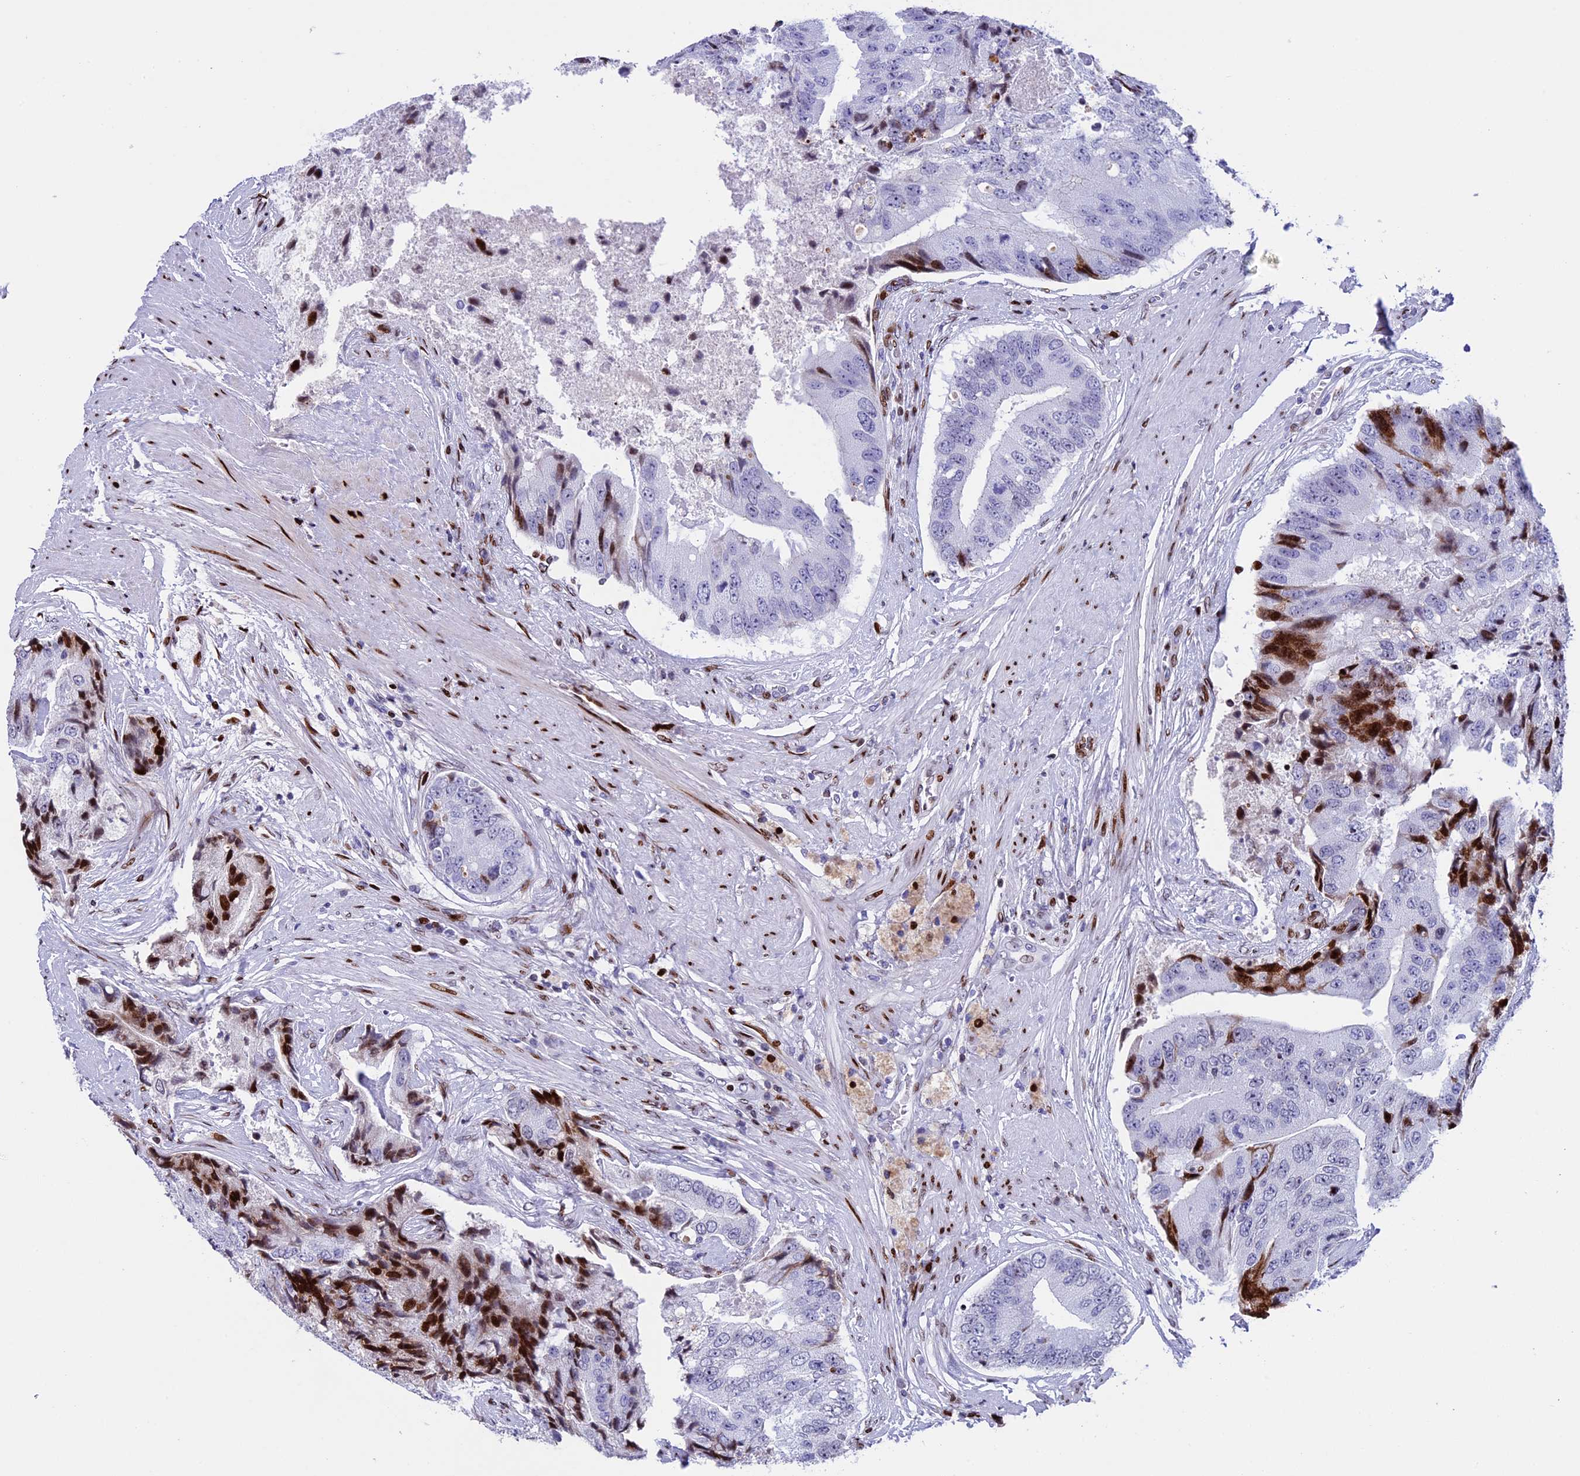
{"staining": {"intensity": "strong", "quantity": "<25%", "location": "cytoplasmic/membranous,nuclear"}, "tissue": "prostate cancer", "cell_type": "Tumor cells", "image_type": "cancer", "snomed": [{"axis": "morphology", "description": "Adenocarcinoma, High grade"}, {"axis": "topography", "description": "Prostate"}], "caption": "Protein expression analysis of adenocarcinoma (high-grade) (prostate) shows strong cytoplasmic/membranous and nuclear positivity in approximately <25% of tumor cells.", "gene": "BTBD3", "patient": {"sex": "male", "age": 70}}